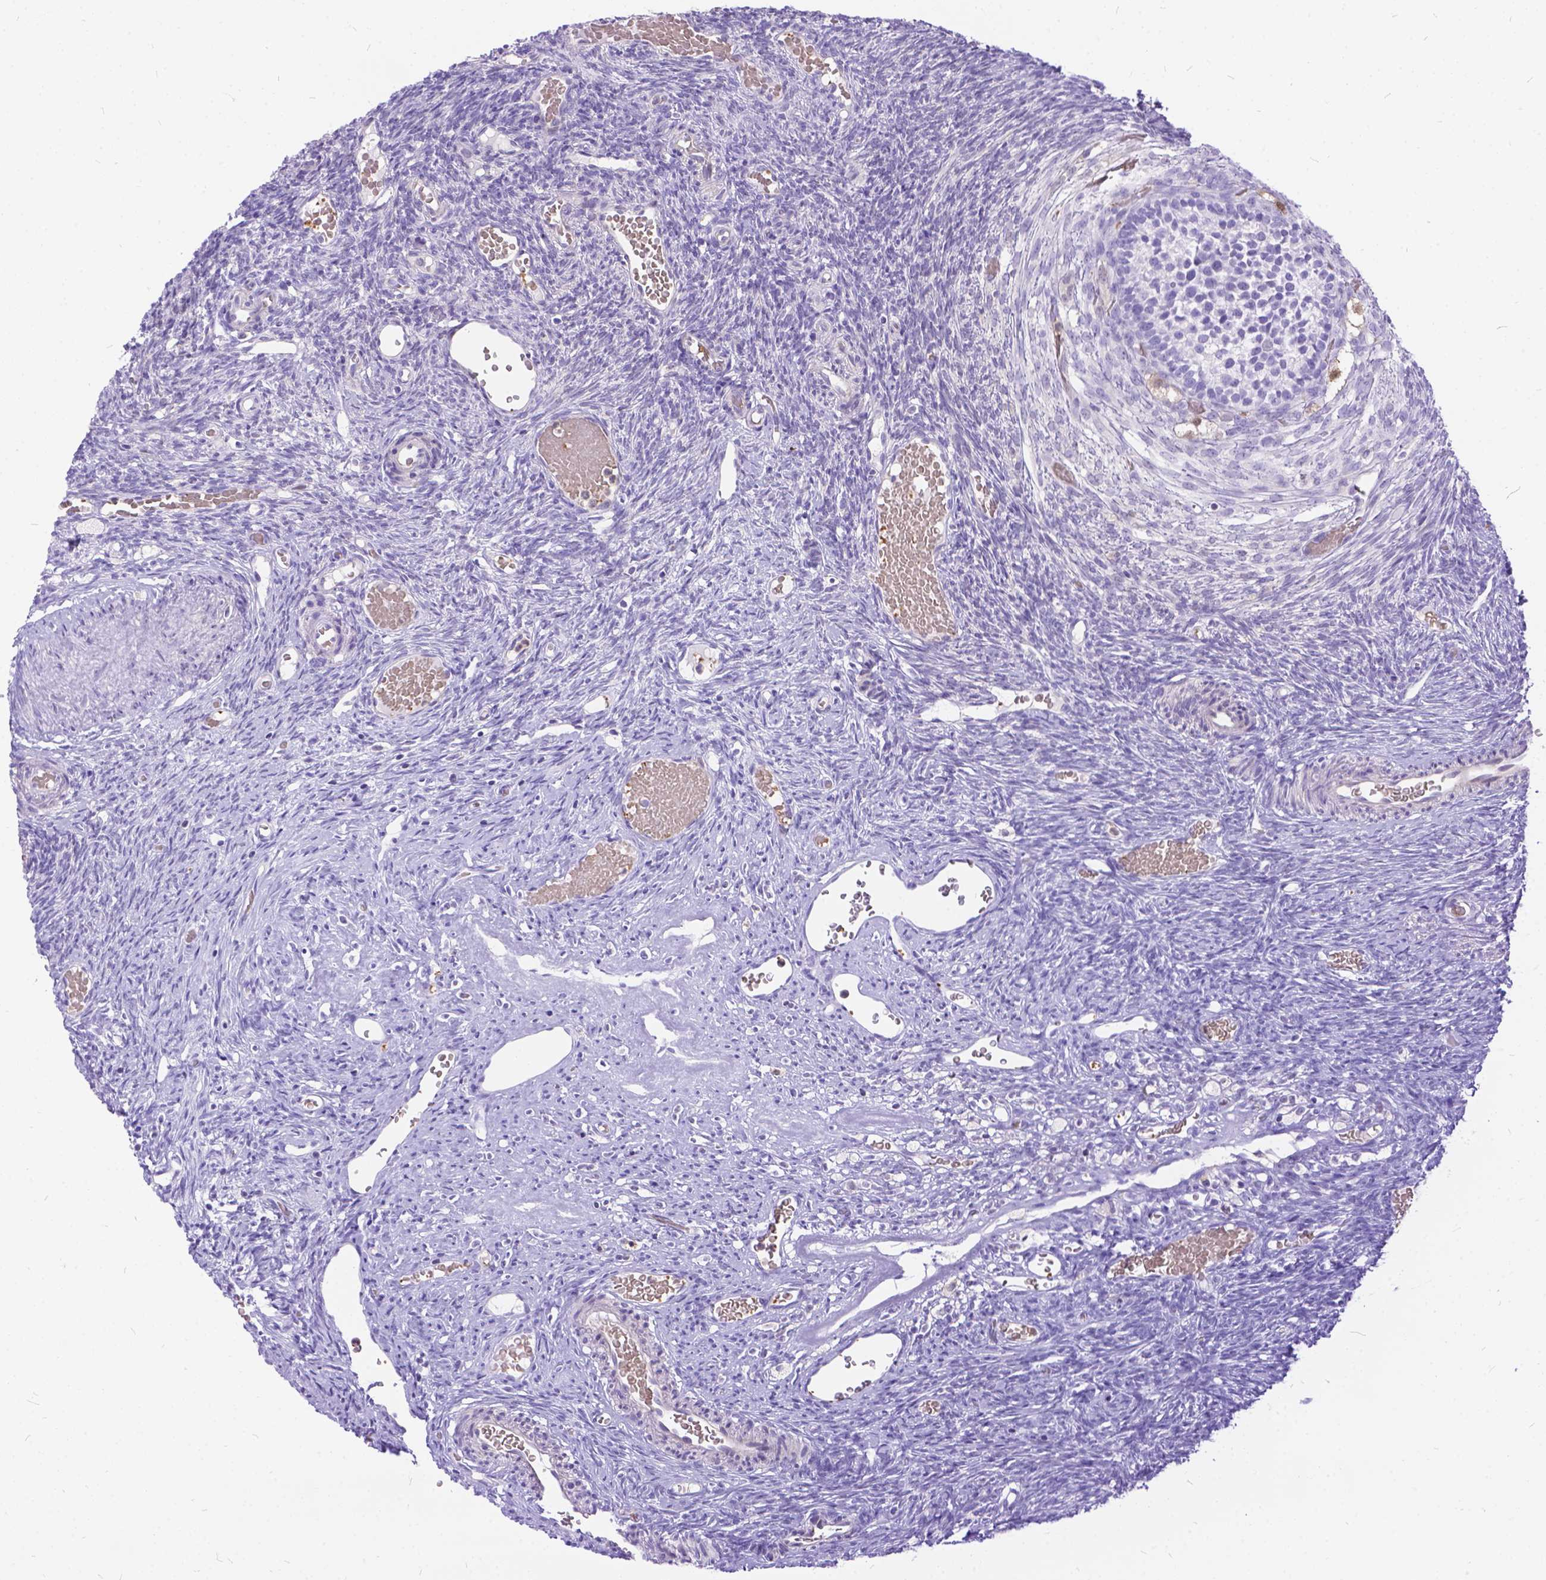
{"staining": {"intensity": "negative", "quantity": "none", "location": "none"}, "tissue": "ovary", "cell_type": "Follicle cells", "image_type": "normal", "snomed": [{"axis": "morphology", "description": "Normal tissue, NOS"}, {"axis": "topography", "description": "Ovary"}], "caption": "Immunohistochemistry (IHC) micrograph of unremarkable human ovary stained for a protein (brown), which displays no staining in follicle cells.", "gene": "TMEM169", "patient": {"sex": "female", "age": 39}}